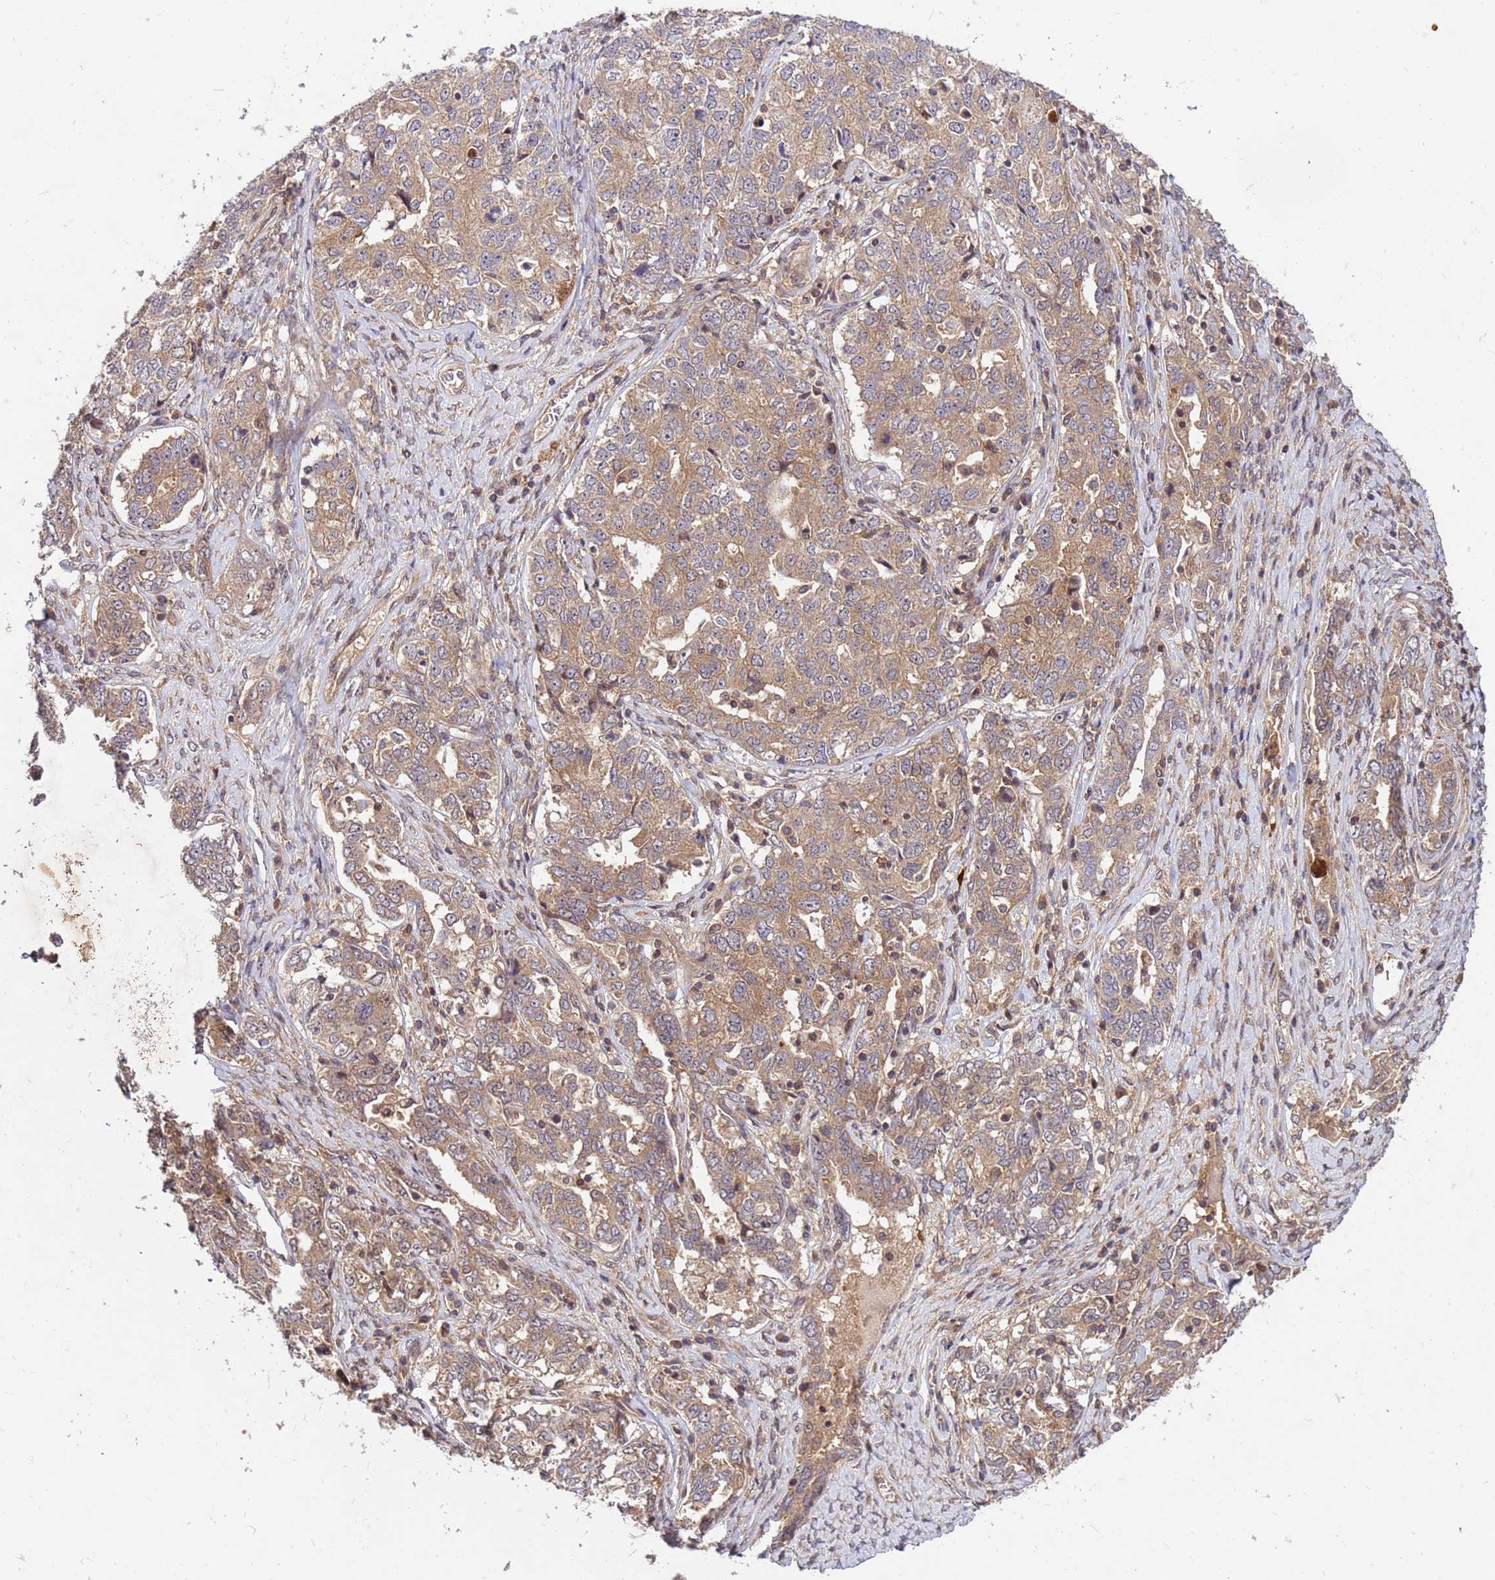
{"staining": {"intensity": "moderate", "quantity": ">75%", "location": "cytoplasmic/membranous"}, "tissue": "ovarian cancer", "cell_type": "Tumor cells", "image_type": "cancer", "snomed": [{"axis": "morphology", "description": "Carcinoma, endometroid"}, {"axis": "topography", "description": "Ovary"}], "caption": "Approximately >75% of tumor cells in ovarian endometroid carcinoma display moderate cytoplasmic/membranous protein positivity as visualized by brown immunohistochemical staining.", "gene": "PPP2CB", "patient": {"sex": "female", "age": 62}}